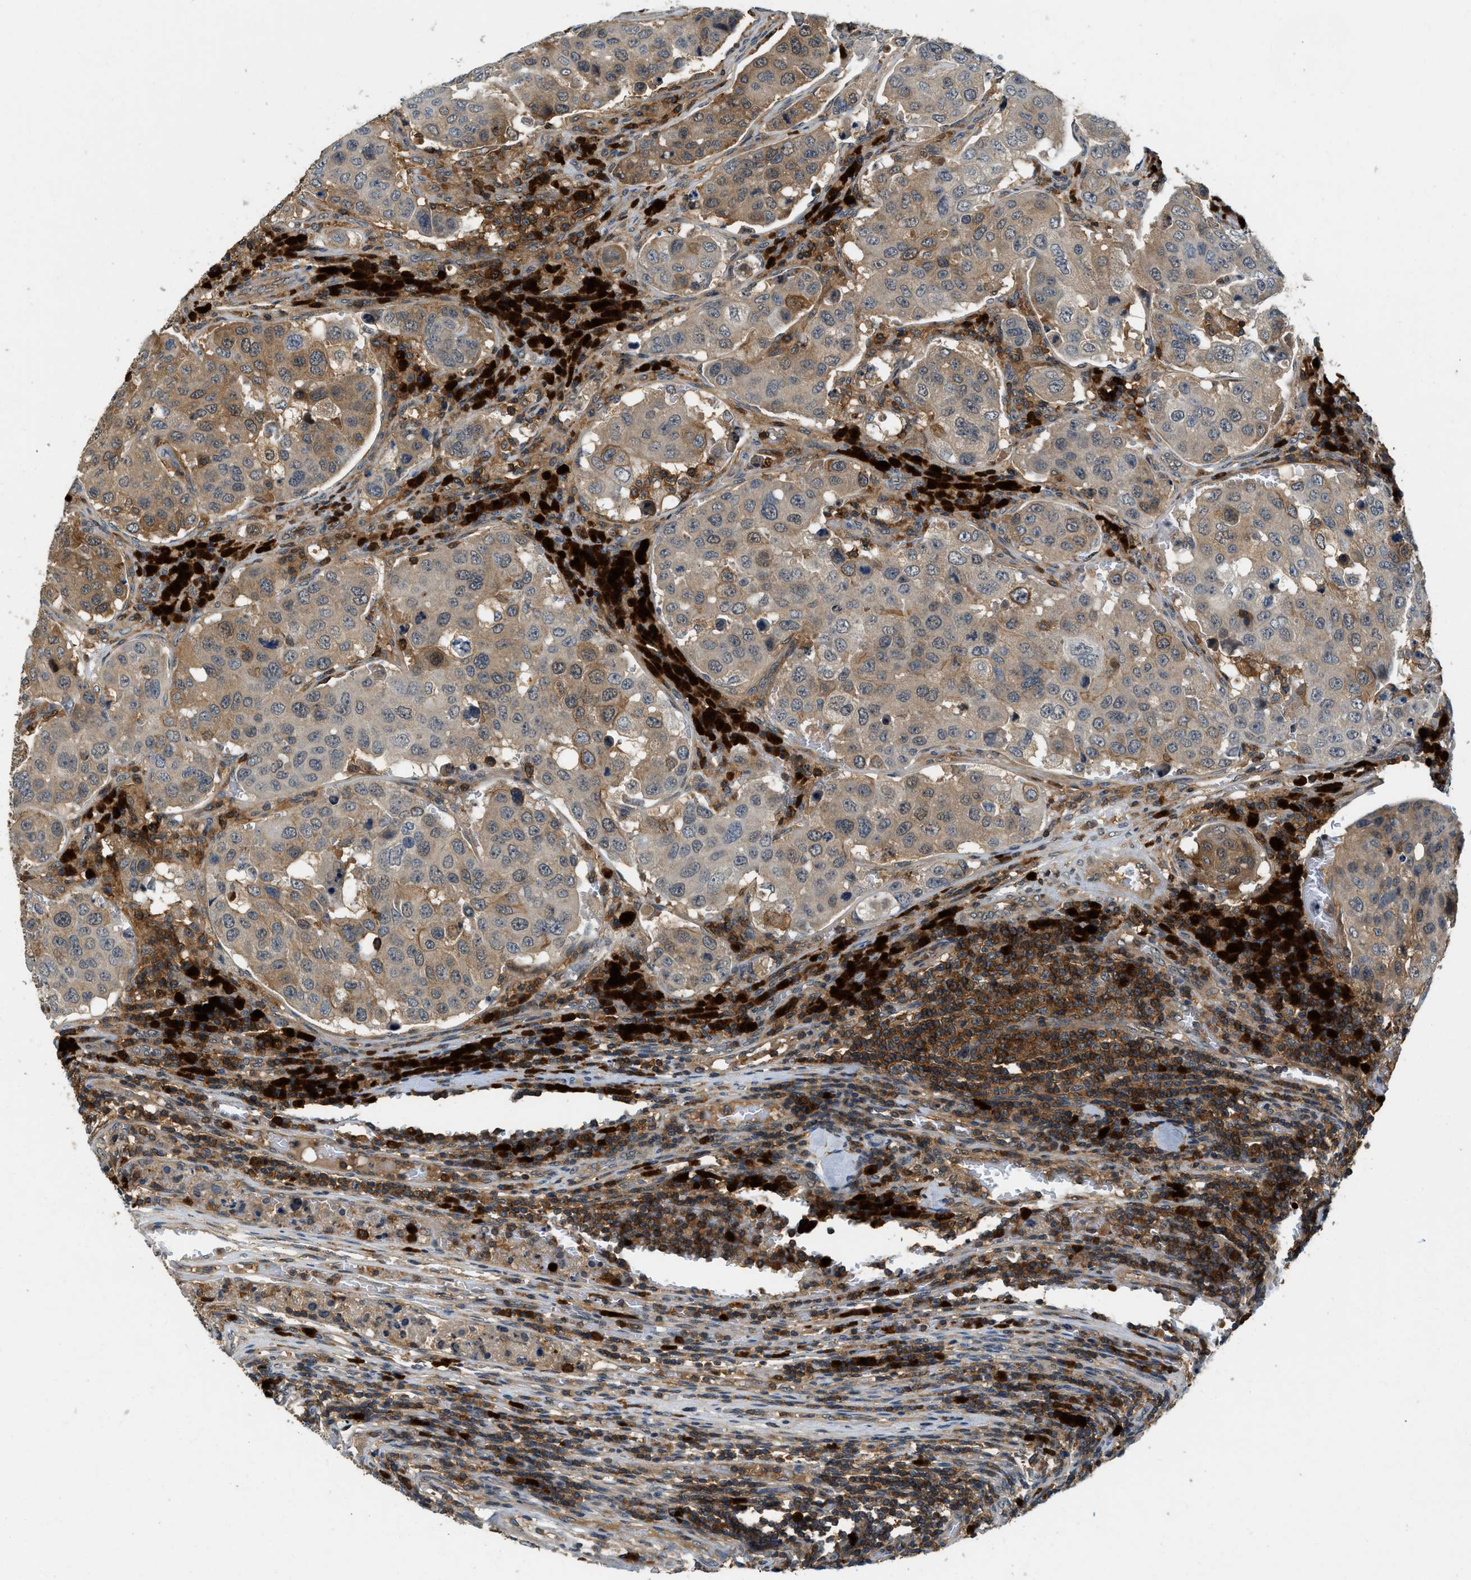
{"staining": {"intensity": "moderate", "quantity": "25%-75%", "location": "cytoplasmic/membranous,nuclear"}, "tissue": "urothelial cancer", "cell_type": "Tumor cells", "image_type": "cancer", "snomed": [{"axis": "morphology", "description": "Urothelial carcinoma, High grade"}, {"axis": "topography", "description": "Lymph node"}, {"axis": "topography", "description": "Urinary bladder"}], "caption": "IHC photomicrograph of urothelial cancer stained for a protein (brown), which demonstrates medium levels of moderate cytoplasmic/membranous and nuclear staining in approximately 25%-75% of tumor cells.", "gene": "GMPPB", "patient": {"sex": "male", "age": 51}}